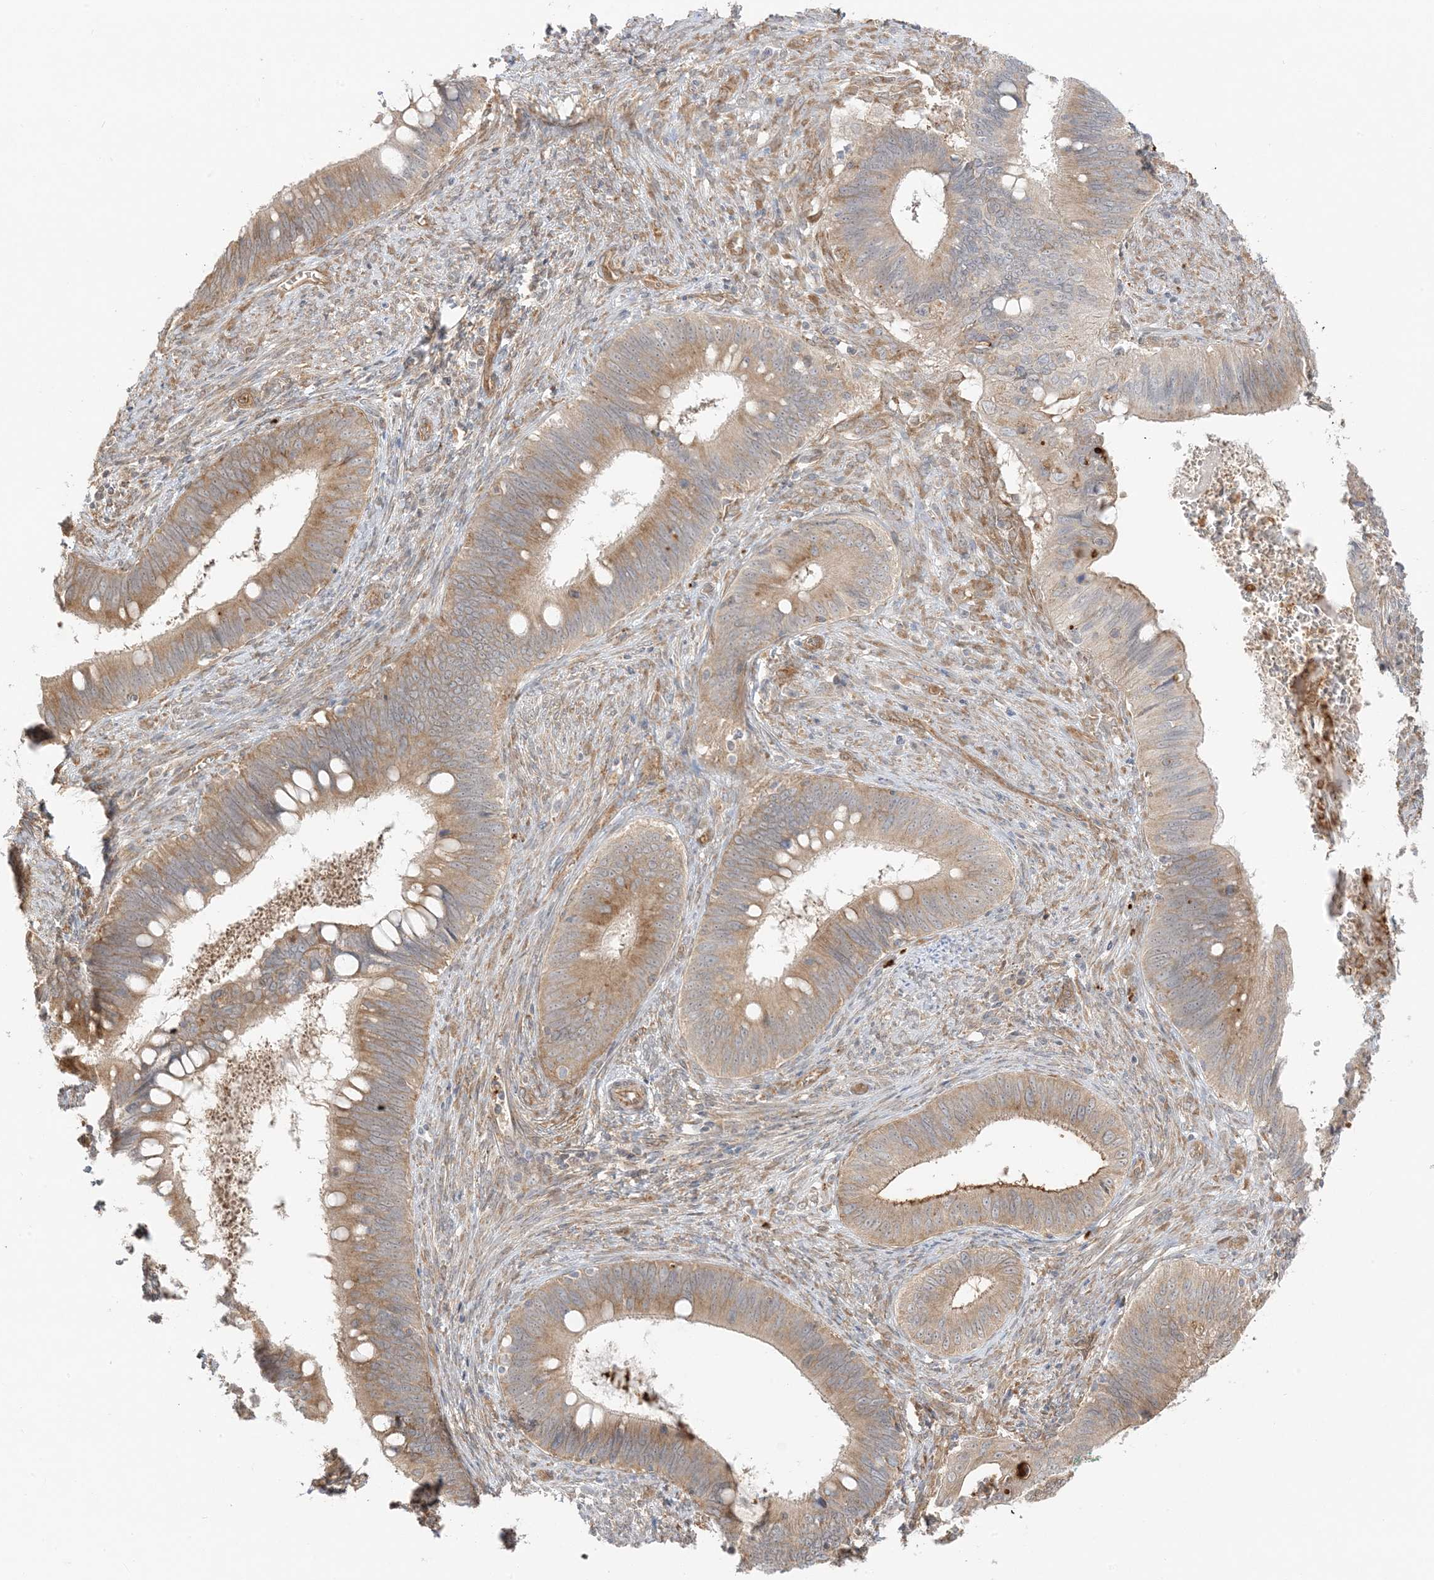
{"staining": {"intensity": "moderate", "quantity": ">75%", "location": "cytoplasmic/membranous"}, "tissue": "cervical cancer", "cell_type": "Tumor cells", "image_type": "cancer", "snomed": [{"axis": "morphology", "description": "Adenocarcinoma, NOS"}, {"axis": "topography", "description": "Cervix"}], "caption": "Human cervical cancer (adenocarcinoma) stained for a protein (brown) demonstrates moderate cytoplasmic/membranous positive expression in approximately >75% of tumor cells.", "gene": "UBAP2L", "patient": {"sex": "female", "age": 42}}